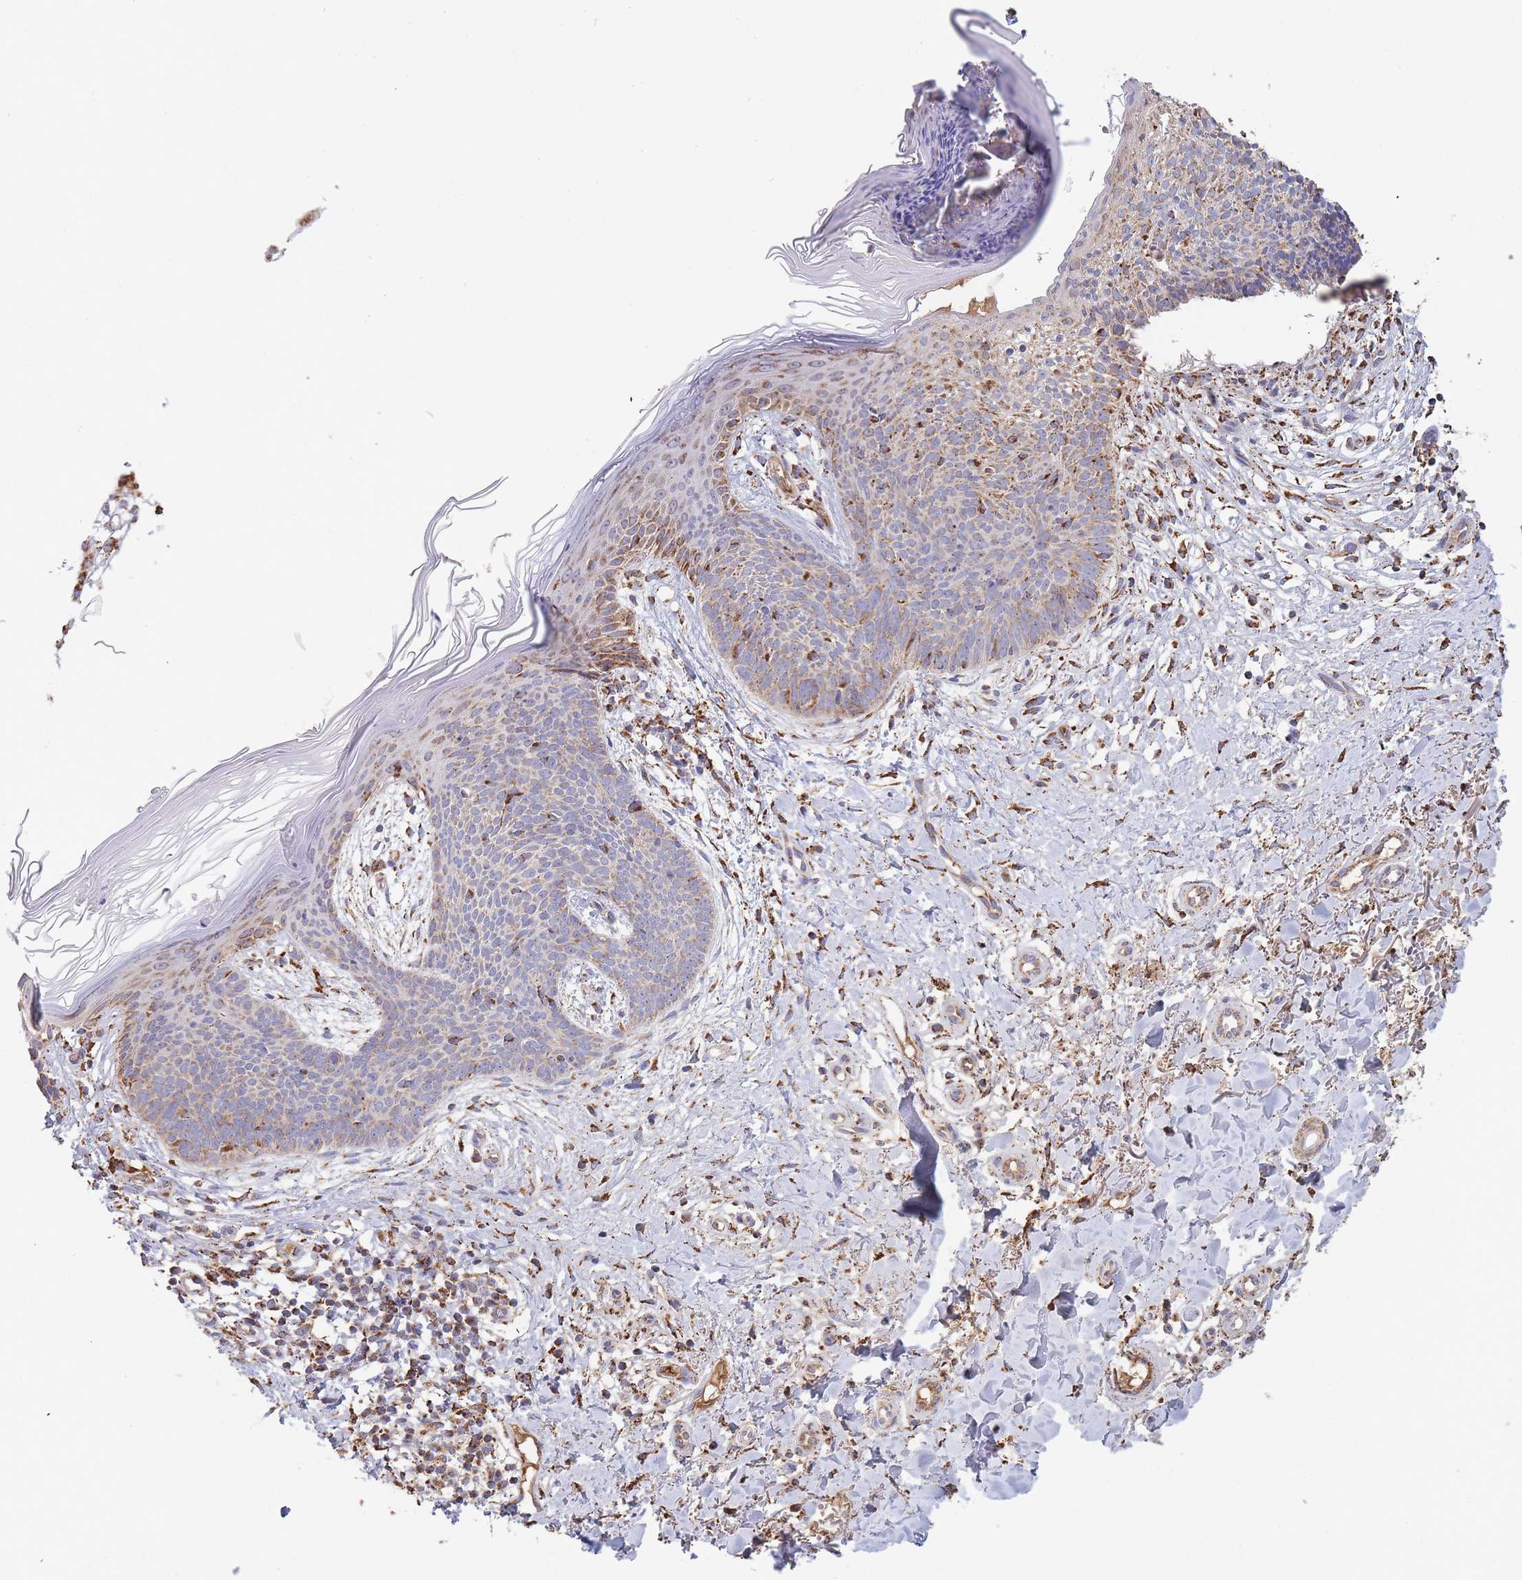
{"staining": {"intensity": "weak", "quantity": "<25%", "location": "cytoplasmic/membranous"}, "tissue": "skin cancer", "cell_type": "Tumor cells", "image_type": "cancer", "snomed": [{"axis": "morphology", "description": "Basal cell carcinoma"}, {"axis": "topography", "description": "Skin"}], "caption": "Tumor cells are negative for brown protein staining in skin cancer. (Brightfield microscopy of DAB (3,3'-diaminobenzidine) immunohistochemistry at high magnification).", "gene": "MRPL17", "patient": {"sex": "male", "age": 78}}